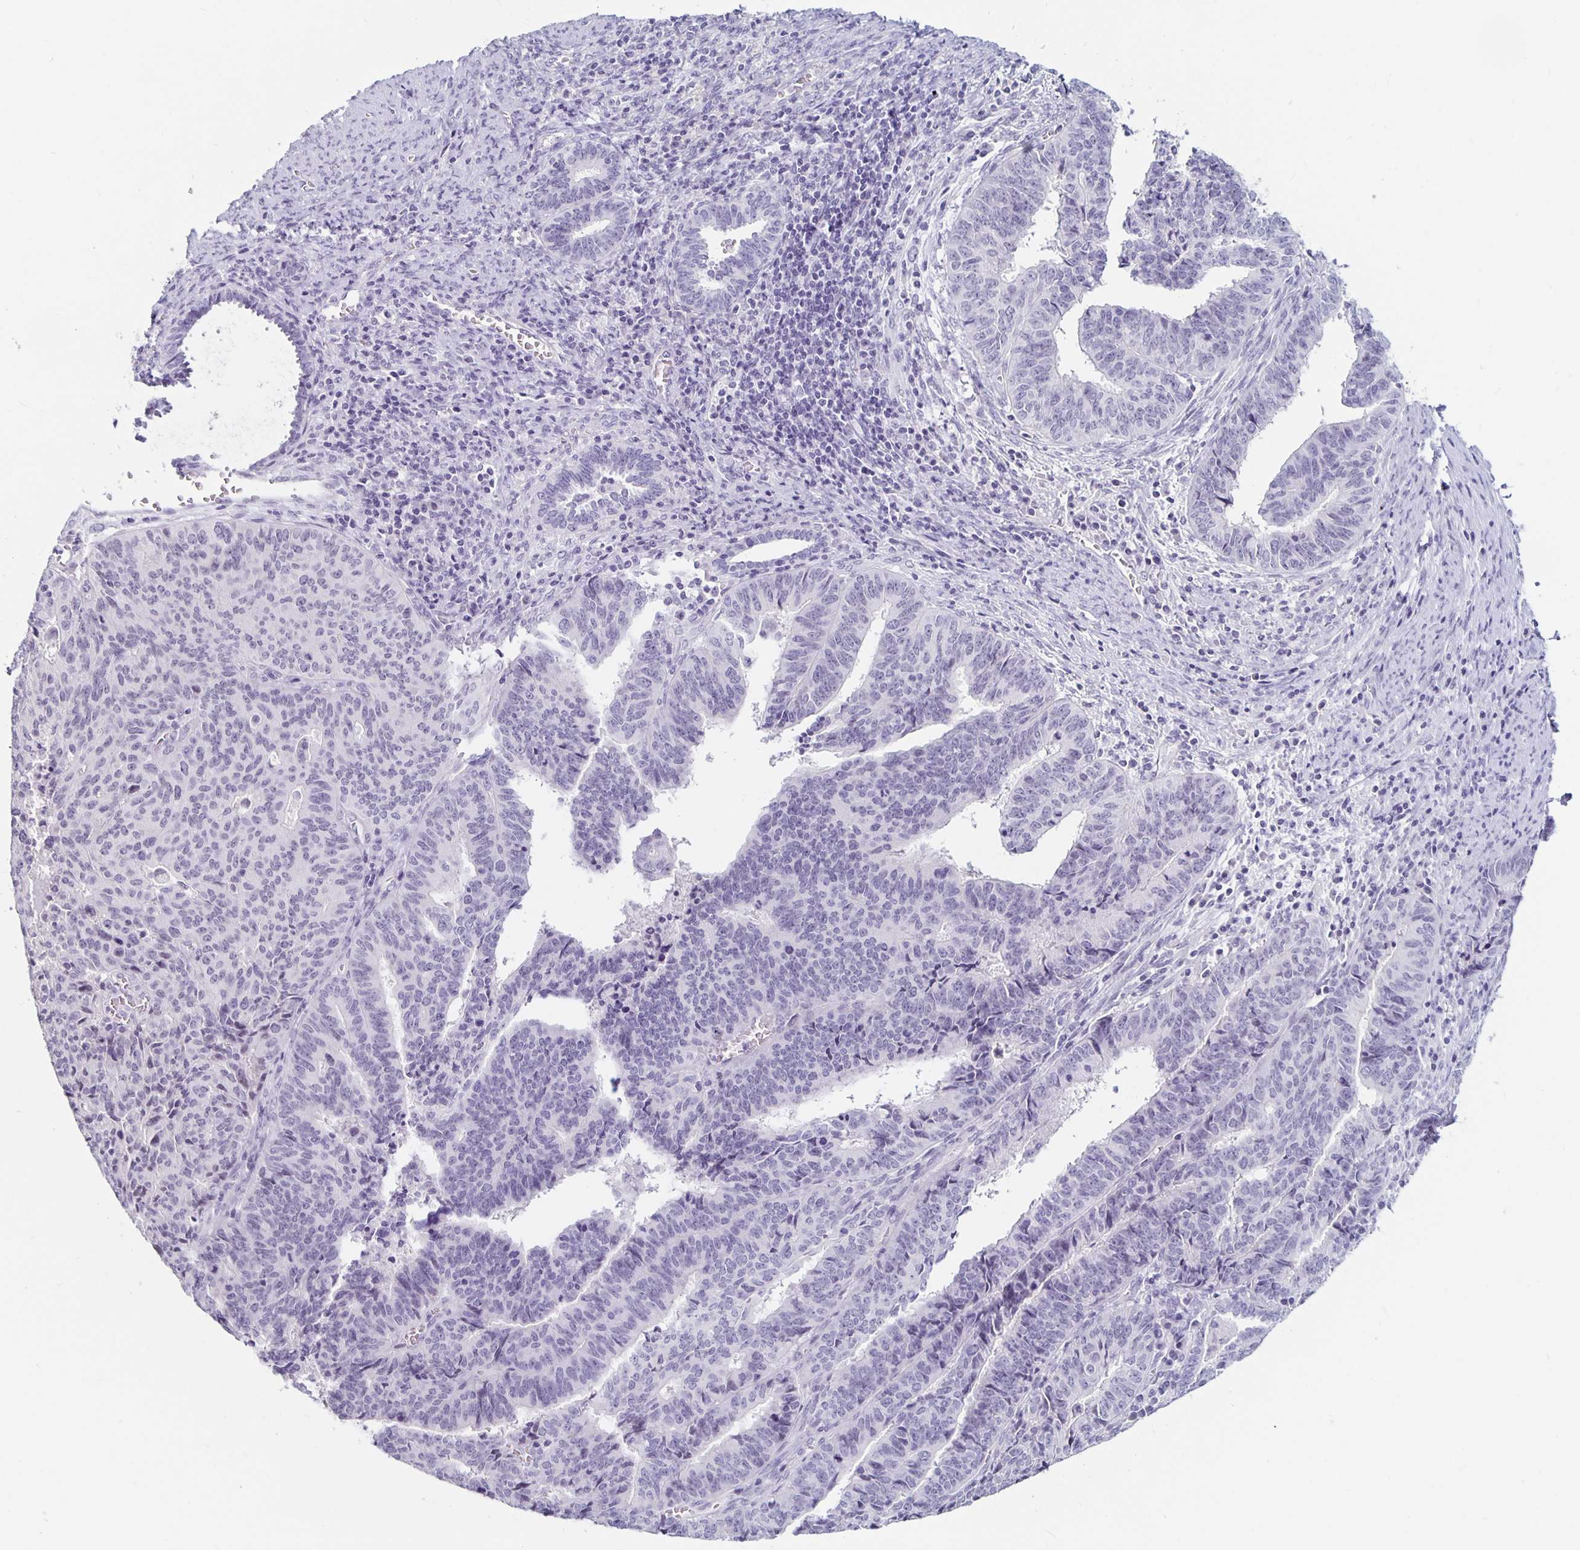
{"staining": {"intensity": "negative", "quantity": "none", "location": "none"}, "tissue": "endometrial cancer", "cell_type": "Tumor cells", "image_type": "cancer", "snomed": [{"axis": "morphology", "description": "Adenocarcinoma, NOS"}, {"axis": "topography", "description": "Endometrium"}], "caption": "An image of endometrial cancer stained for a protein shows no brown staining in tumor cells.", "gene": "KCNQ2", "patient": {"sex": "female", "age": 65}}